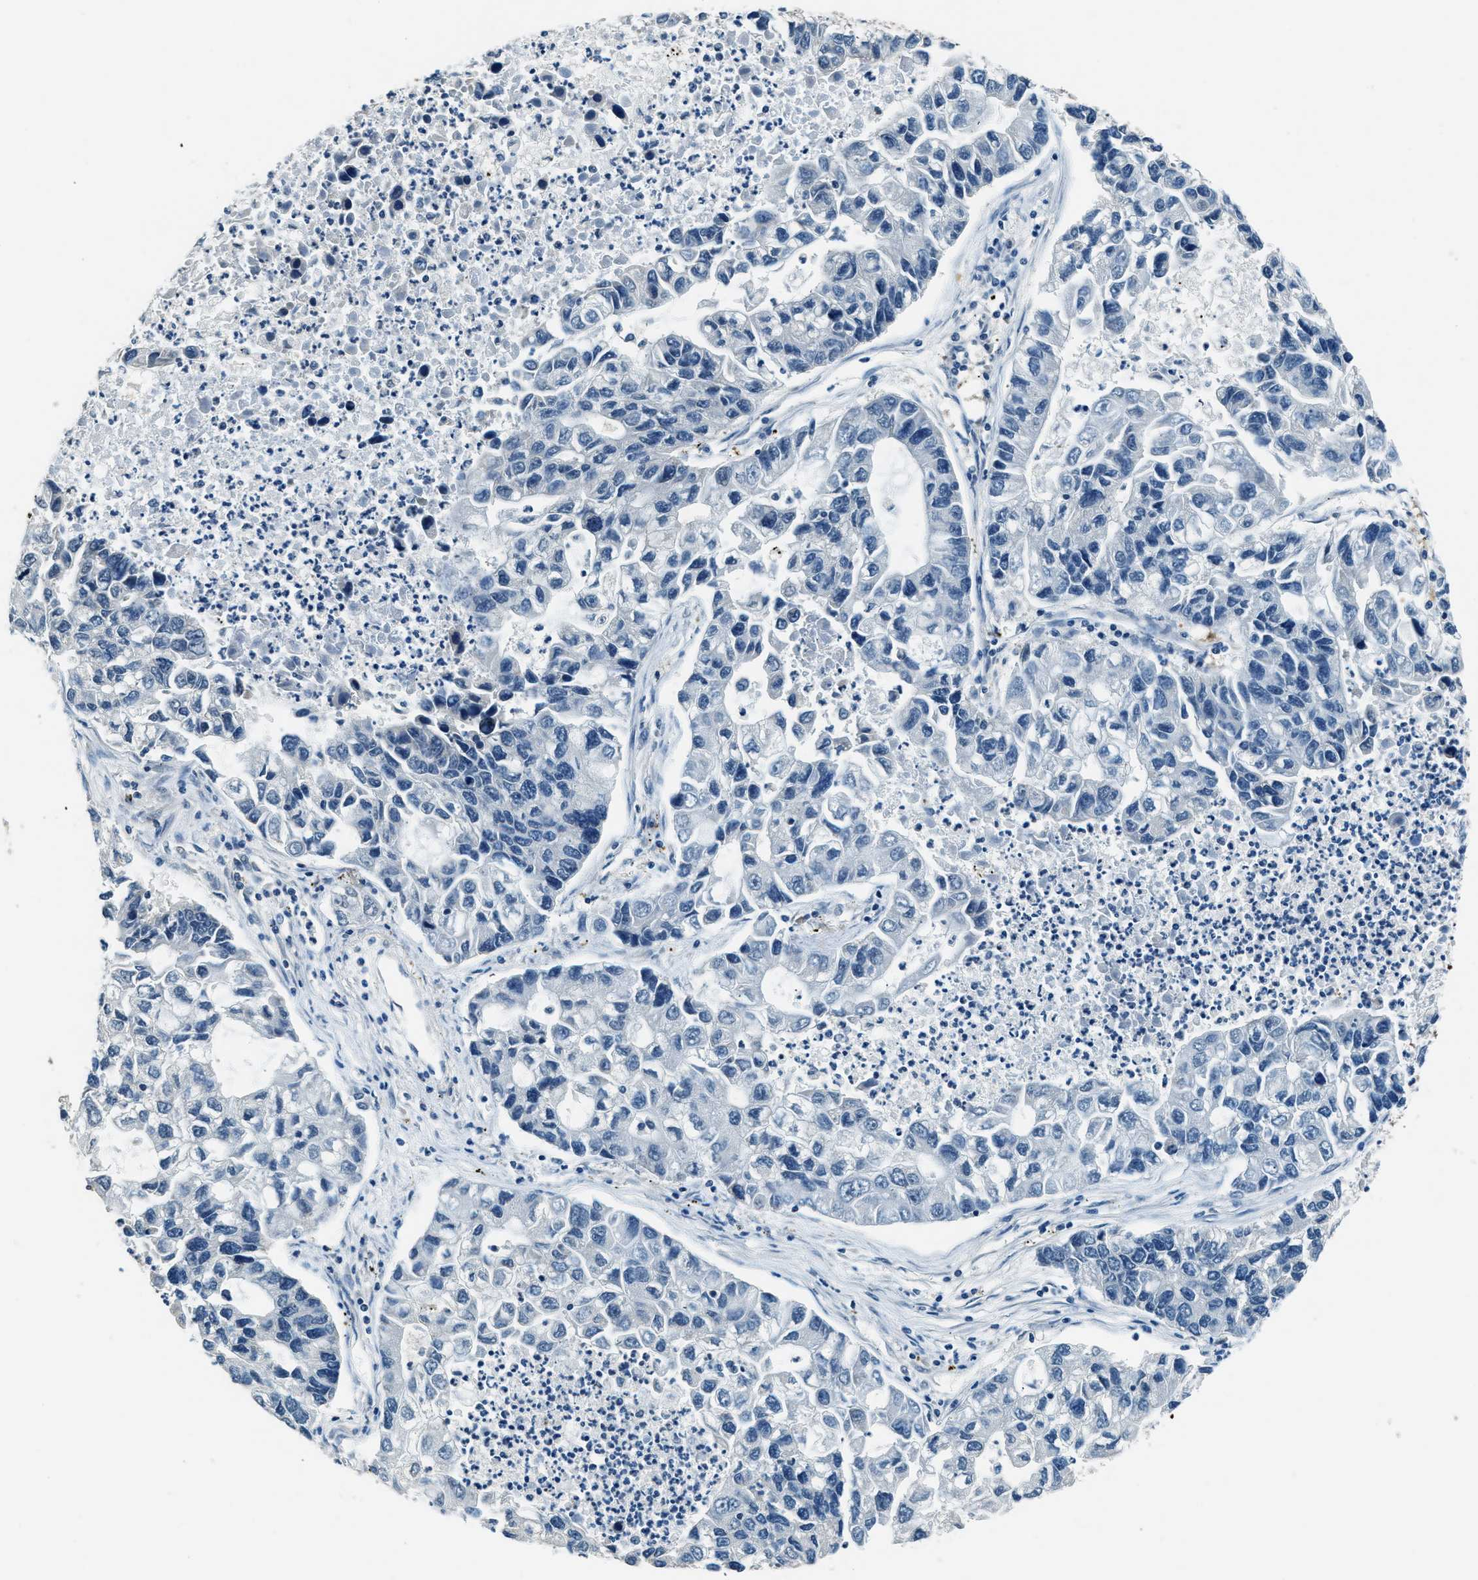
{"staining": {"intensity": "negative", "quantity": "none", "location": "none"}, "tissue": "lung cancer", "cell_type": "Tumor cells", "image_type": "cancer", "snomed": [{"axis": "morphology", "description": "Adenocarcinoma, NOS"}, {"axis": "topography", "description": "Lung"}], "caption": "IHC of human lung cancer displays no expression in tumor cells.", "gene": "NME8", "patient": {"sex": "female", "age": 51}}